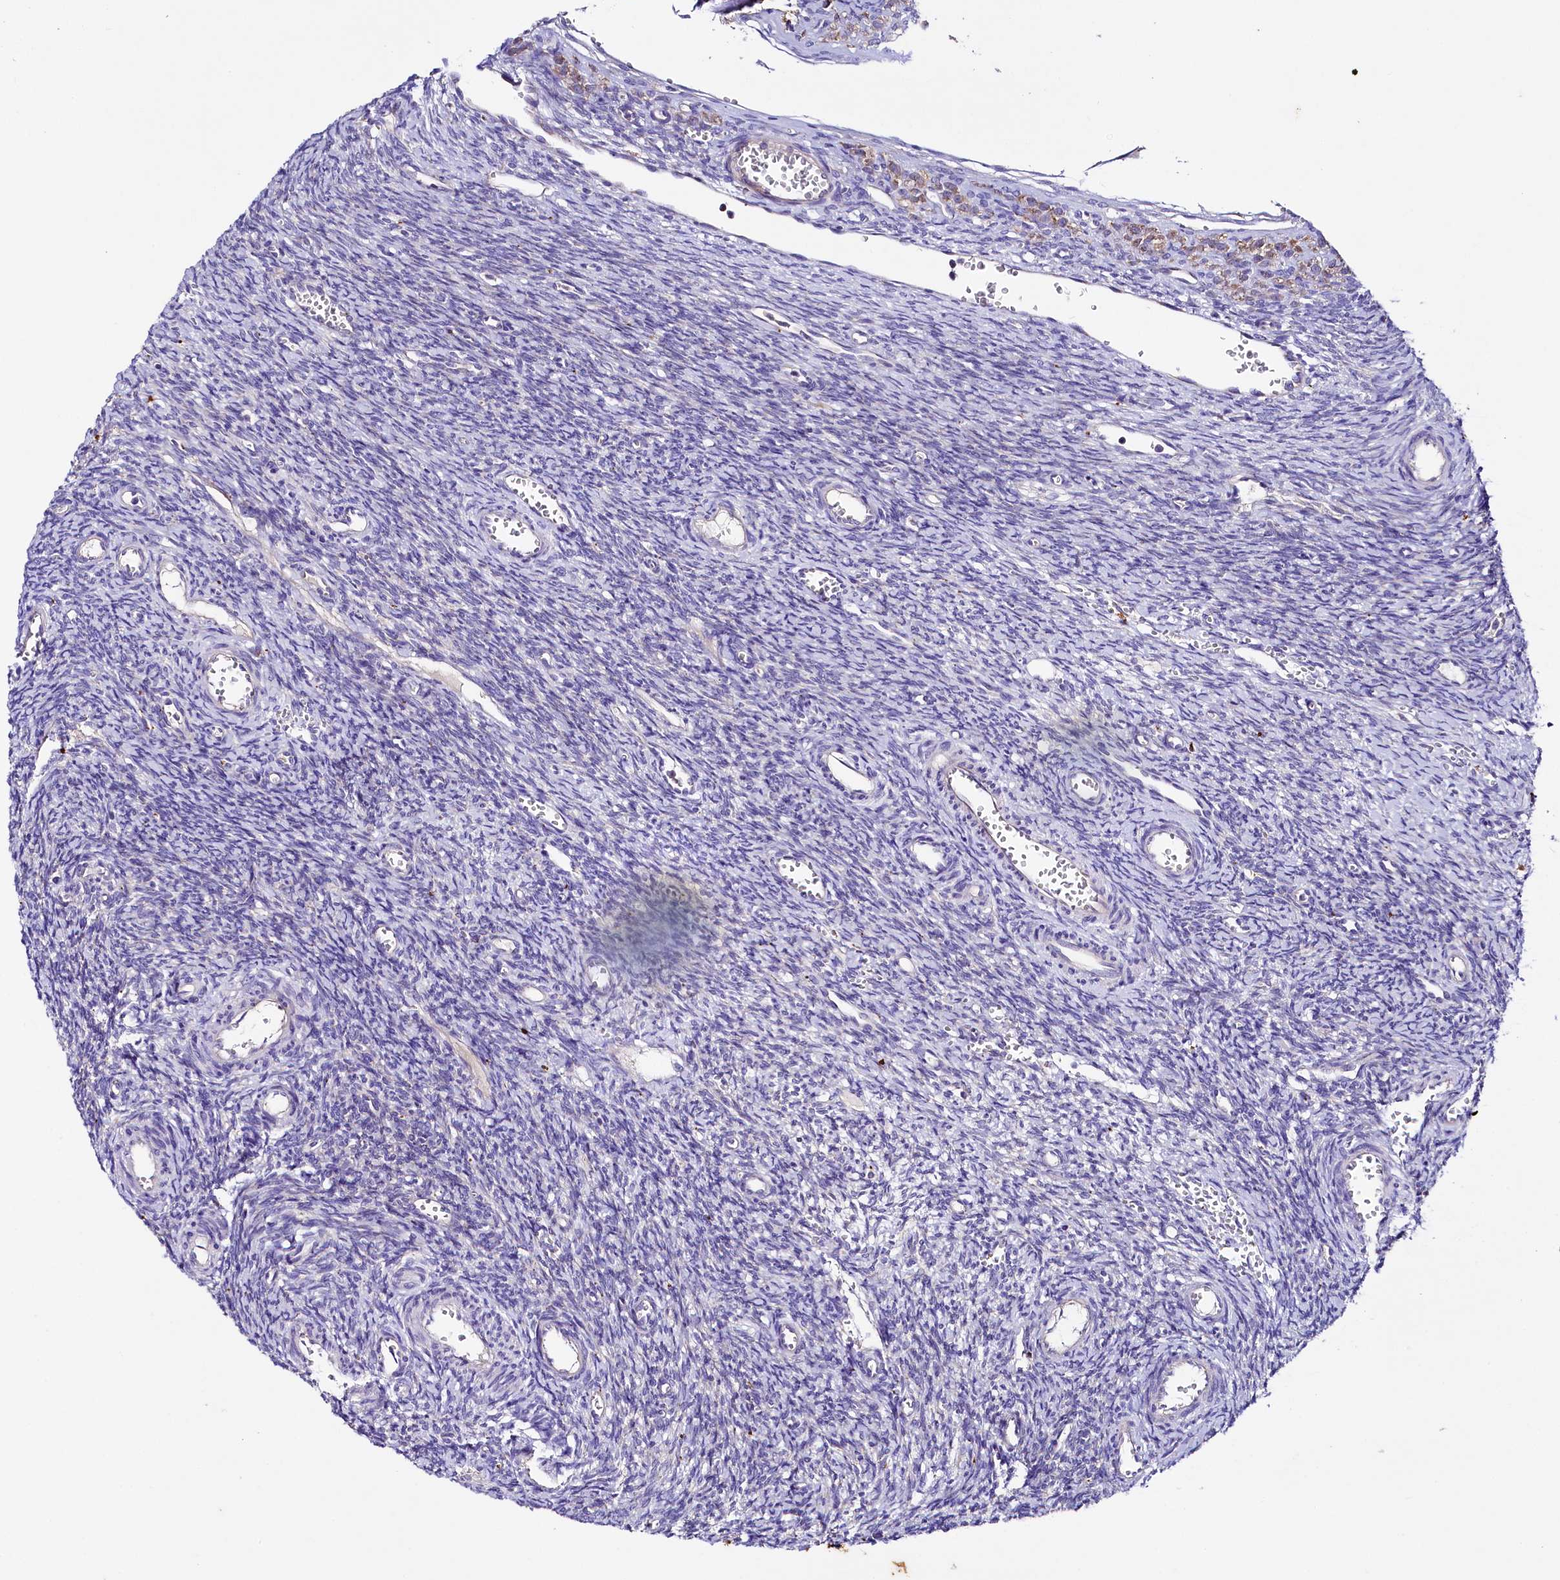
{"staining": {"intensity": "negative", "quantity": "none", "location": "none"}, "tissue": "ovary", "cell_type": "Ovarian stroma cells", "image_type": "normal", "snomed": [{"axis": "morphology", "description": "Normal tissue, NOS"}, {"axis": "topography", "description": "Ovary"}], "caption": "High power microscopy histopathology image of an immunohistochemistry (IHC) histopathology image of benign ovary, revealing no significant positivity in ovarian stroma cells. Brightfield microscopy of immunohistochemistry stained with DAB (3,3'-diaminobenzidine) (brown) and hematoxylin (blue), captured at high magnification.", "gene": "SACM1L", "patient": {"sex": "female", "age": 39}}